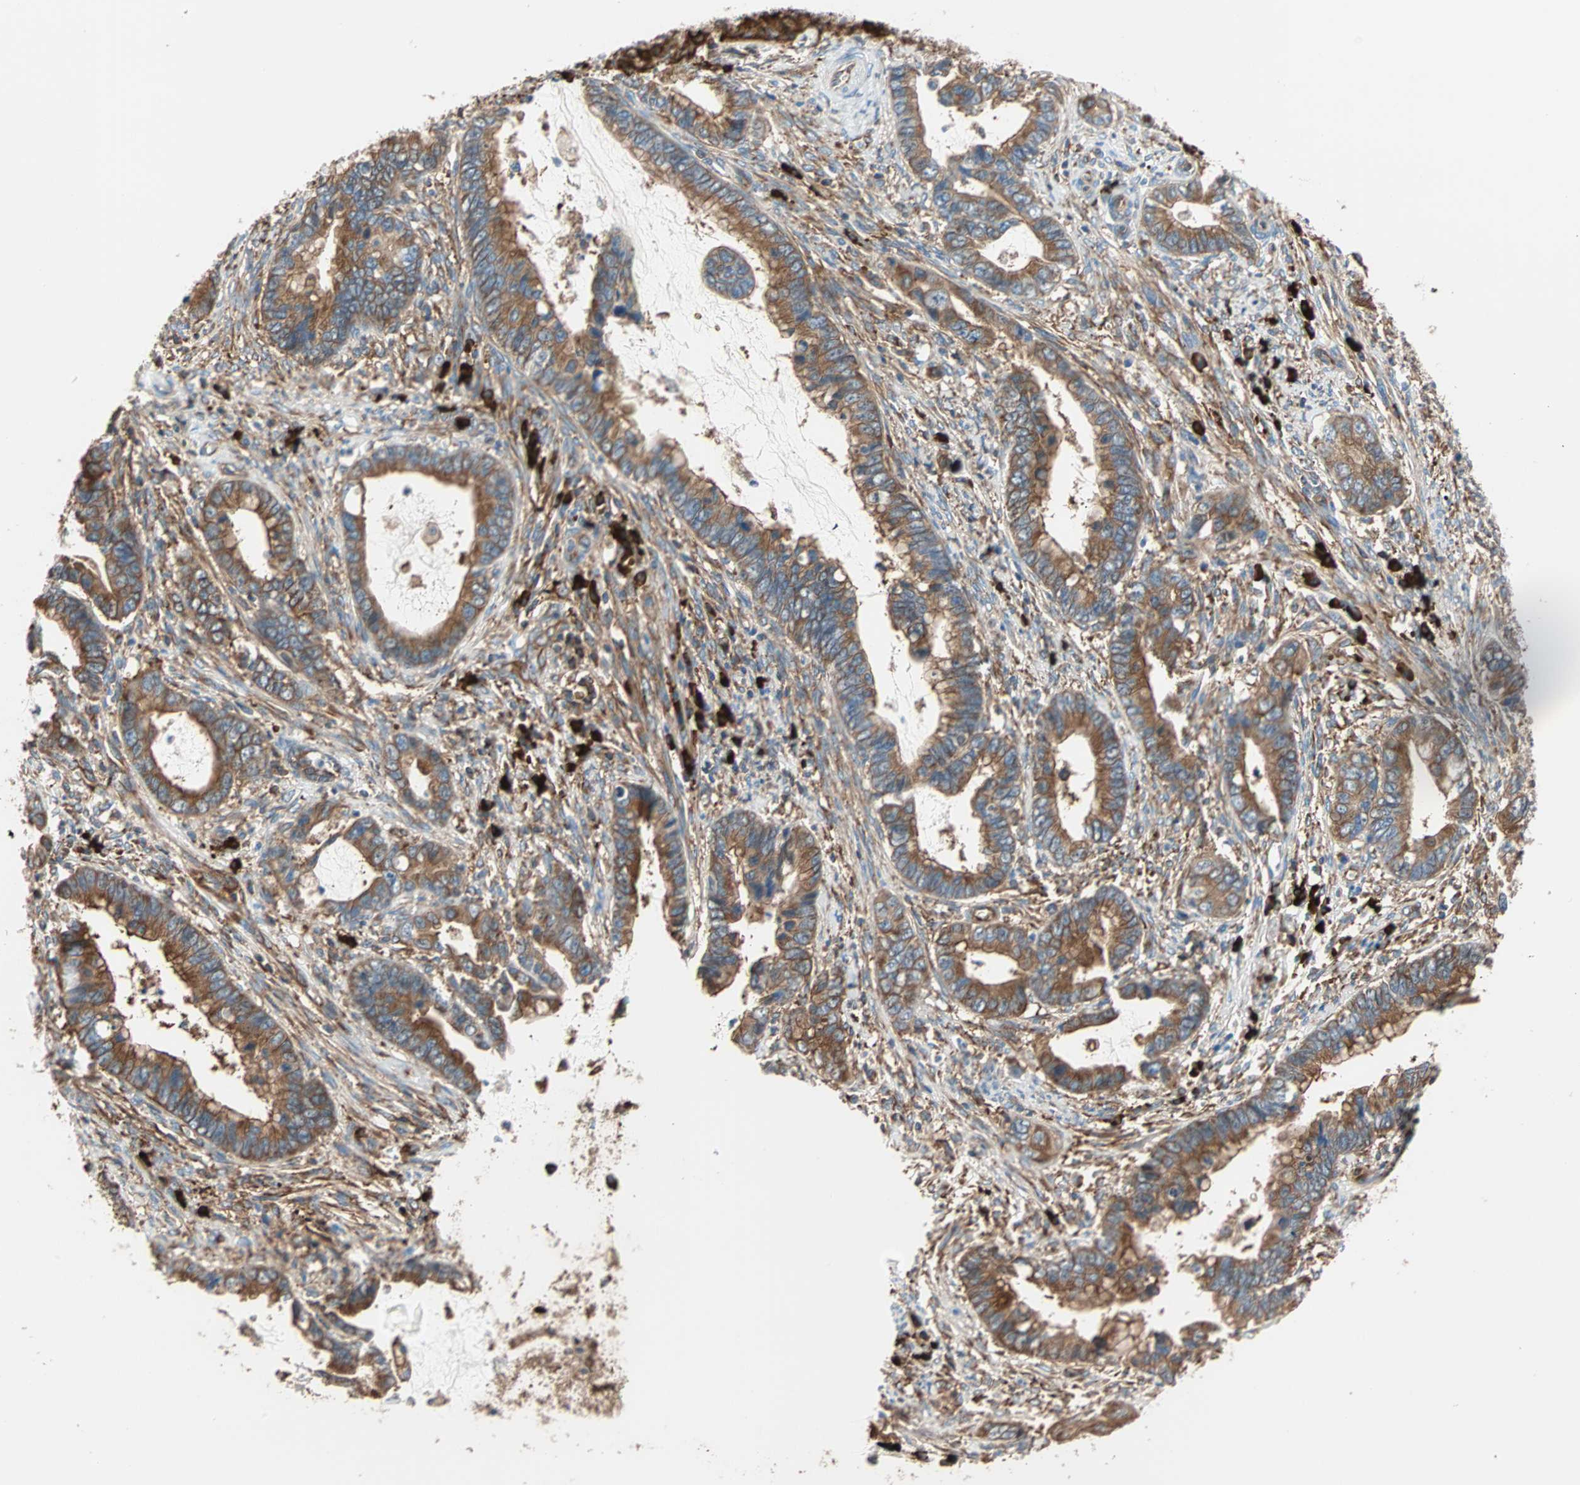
{"staining": {"intensity": "strong", "quantity": ">75%", "location": "cytoplasmic/membranous"}, "tissue": "cervical cancer", "cell_type": "Tumor cells", "image_type": "cancer", "snomed": [{"axis": "morphology", "description": "Adenocarcinoma, NOS"}, {"axis": "topography", "description": "Cervix"}], "caption": "Immunohistochemistry (IHC) (DAB (3,3'-diaminobenzidine)) staining of human cervical cancer (adenocarcinoma) reveals strong cytoplasmic/membranous protein staining in approximately >75% of tumor cells.", "gene": "EEF2", "patient": {"sex": "female", "age": 44}}